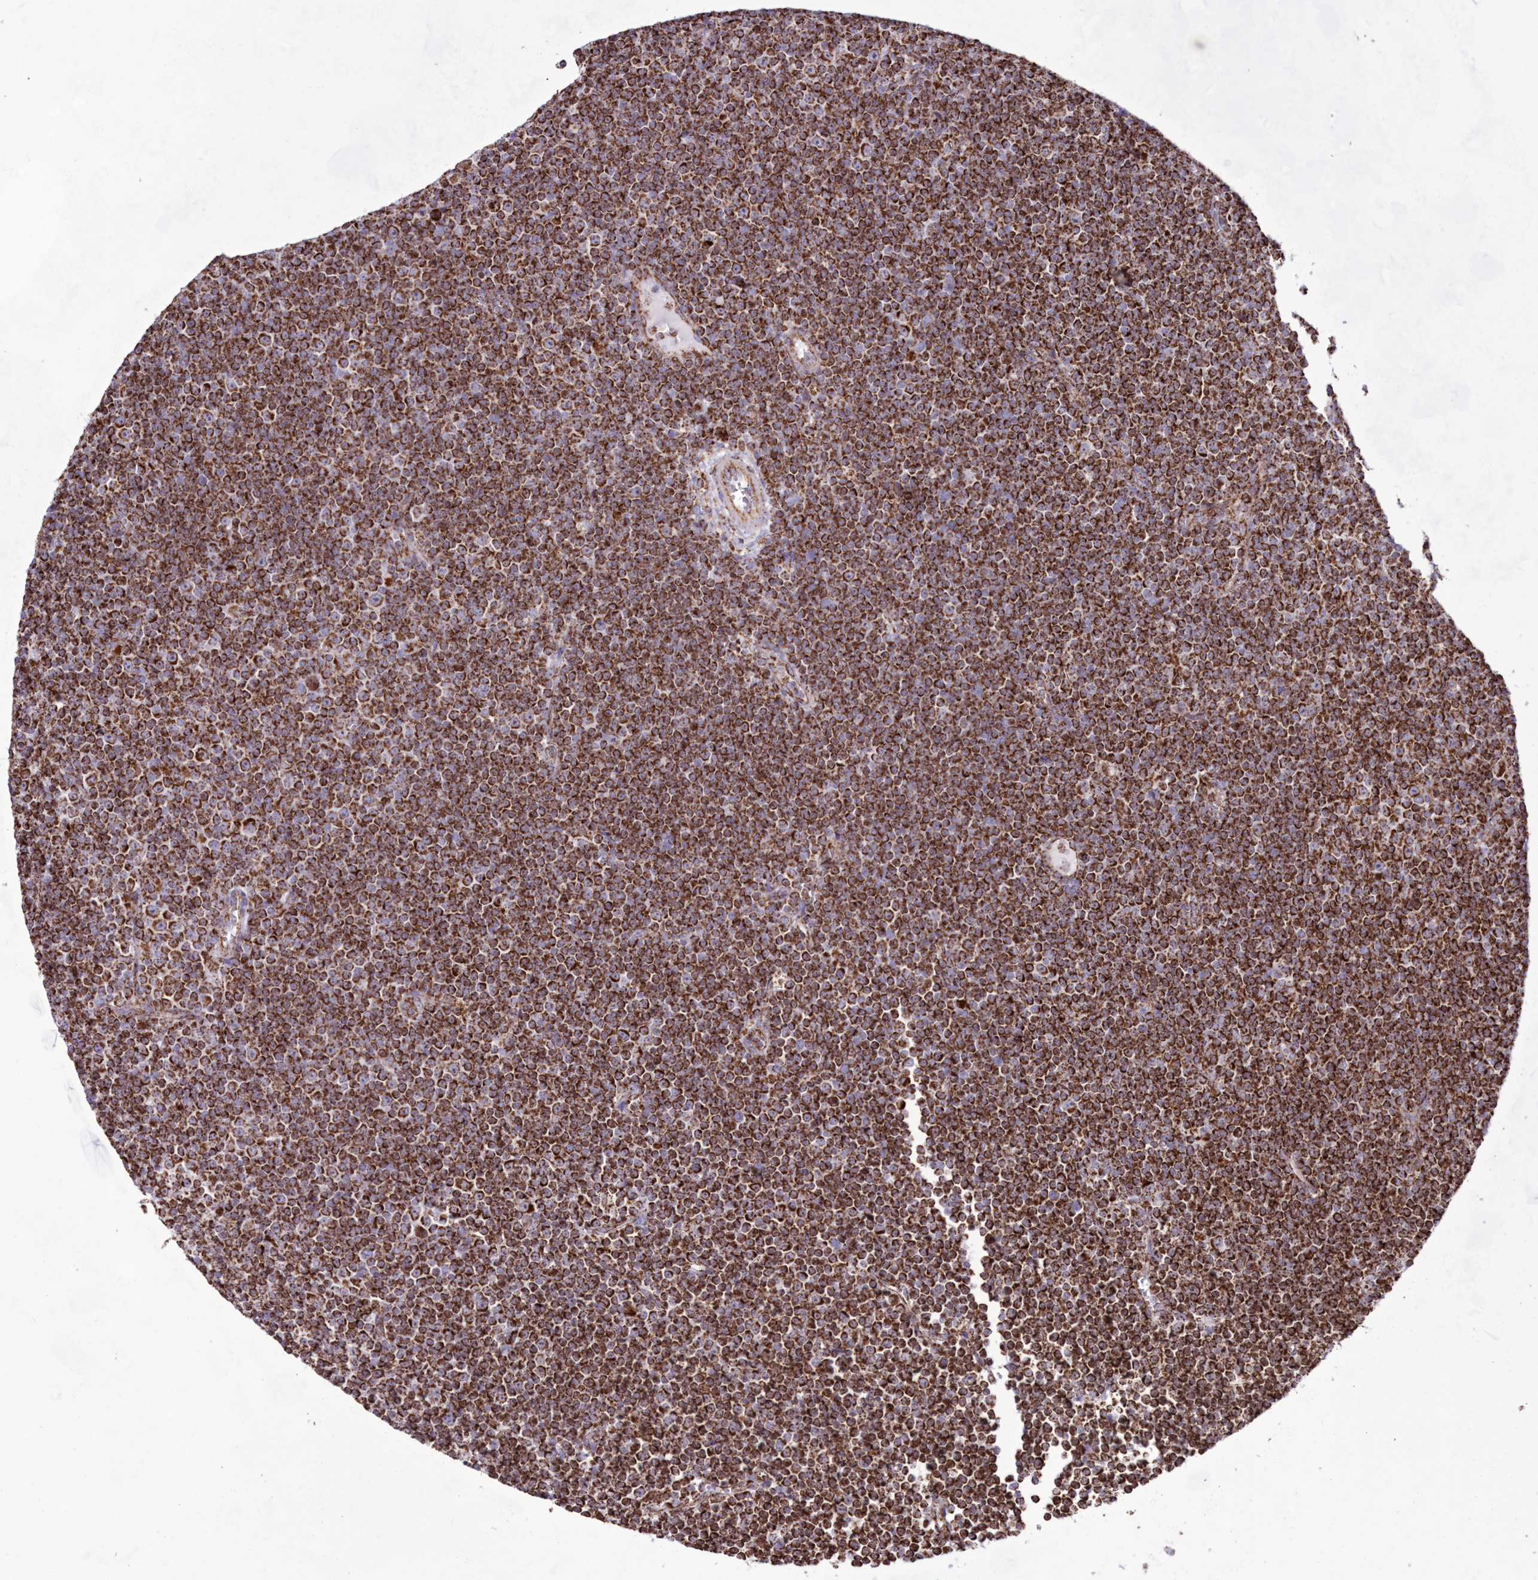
{"staining": {"intensity": "strong", "quantity": ">75%", "location": "cytoplasmic/membranous"}, "tissue": "lymphoma", "cell_type": "Tumor cells", "image_type": "cancer", "snomed": [{"axis": "morphology", "description": "Malignant lymphoma, non-Hodgkin's type, Low grade"}, {"axis": "topography", "description": "Lymph node"}], "caption": "This is a photomicrograph of immunohistochemistry staining of lymphoma, which shows strong positivity in the cytoplasmic/membranous of tumor cells.", "gene": "HADHB", "patient": {"sex": "female", "age": 67}}